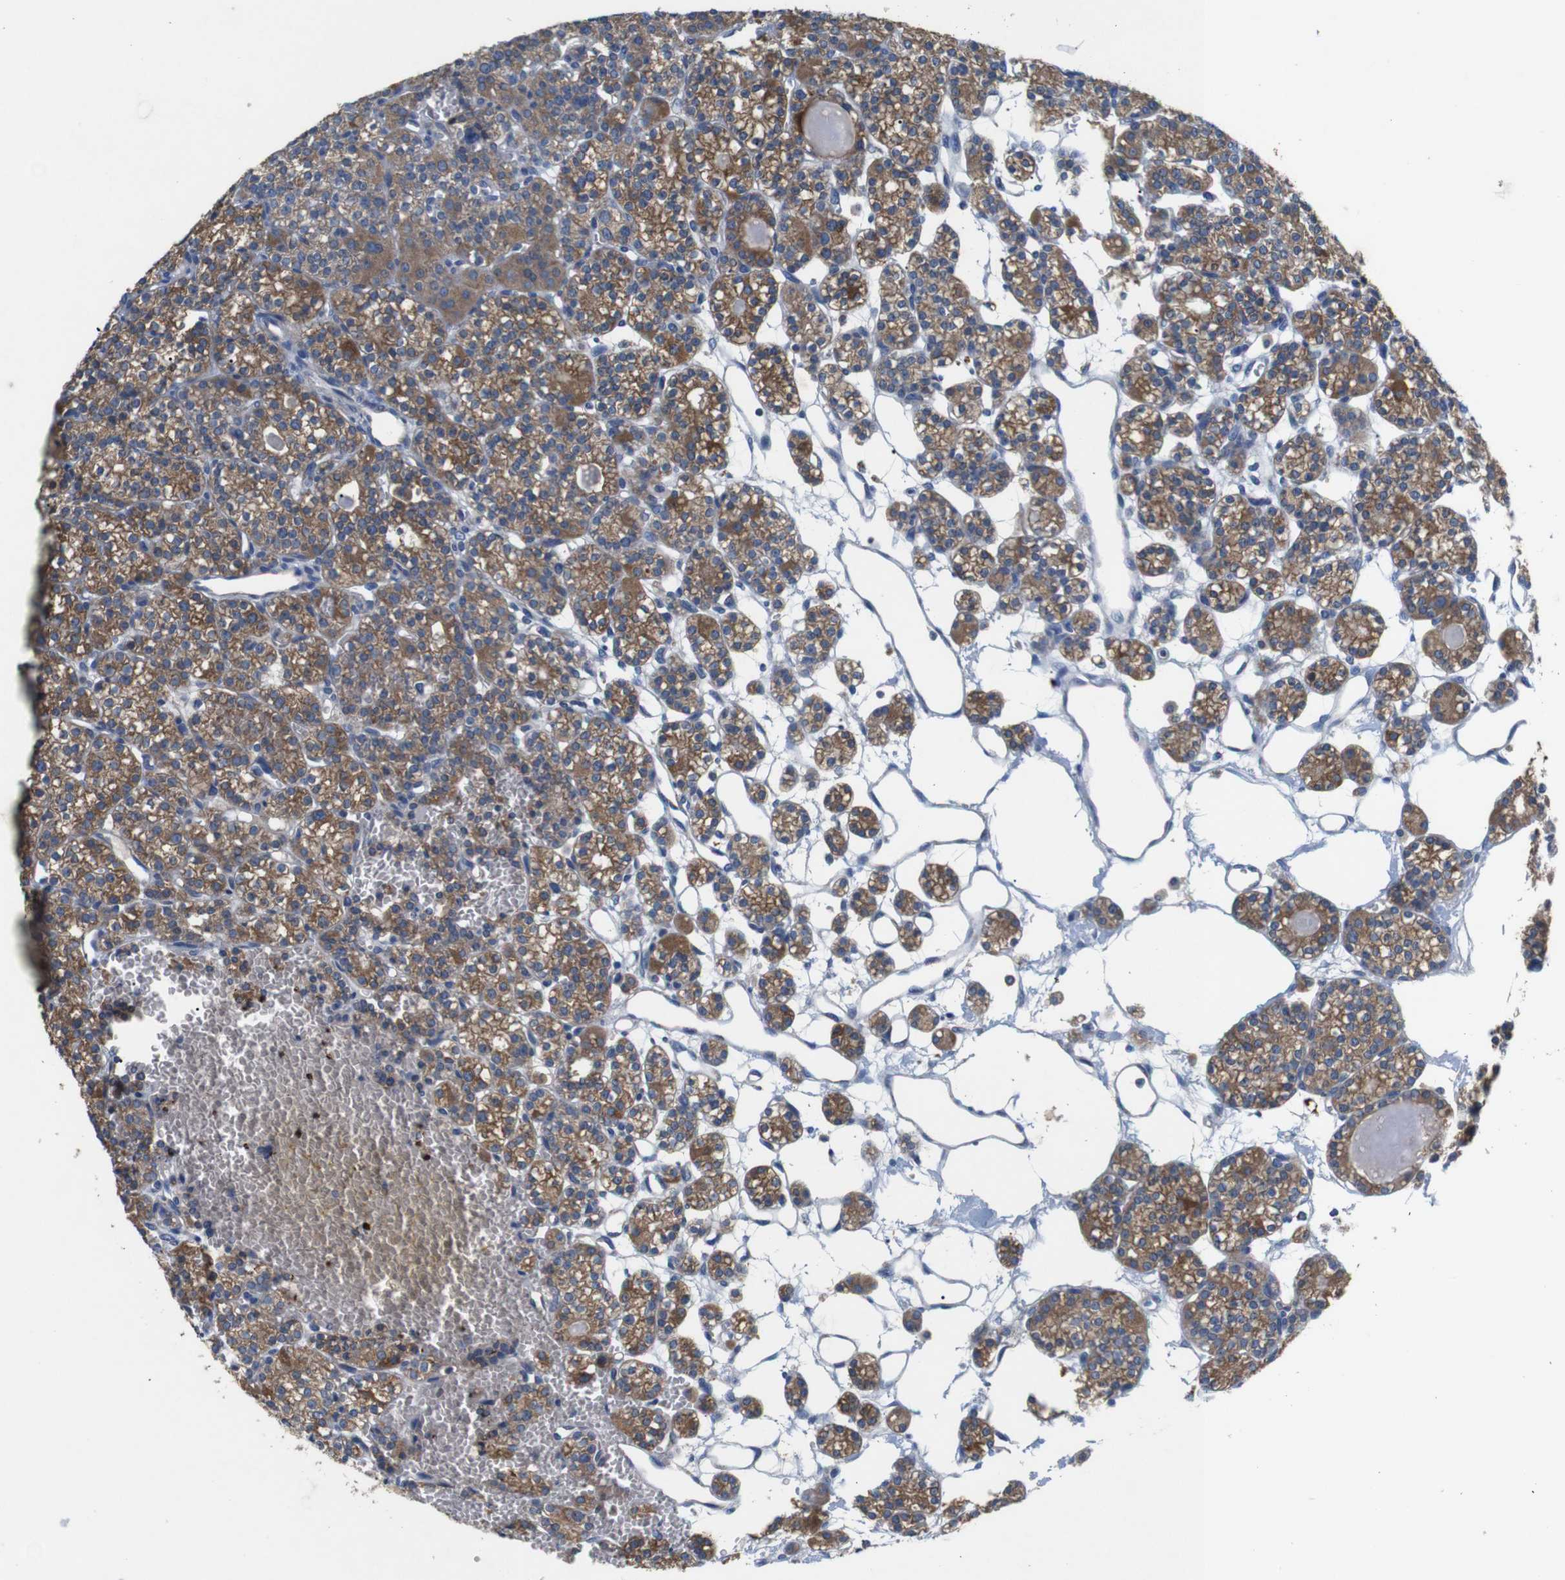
{"staining": {"intensity": "moderate", "quantity": ">75%", "location": "cytoplasmic/membranous"}, "tissue": "parathyroid gland", "cell_type": "Glandular cells", "image_type": "normal", "snomed": [{"axis": "morphology", "description": "Normal tissue, NOS"}, {"axis": "topography", "description": "Parathyroid gland"}], "caption": "Immunohistochemistry histopathology image of normal parathyroid gland: parathyroid gland stained using immunohistochemistry (IHC) displays medium levels of moderate protein expression localized specifically in the cytoplasmic/membranous of glandular cells, appearing as a cytoplasmic/membranous brown color.", "gene": "F2RL1", "patient": {"sex": "female", "age": 64}}